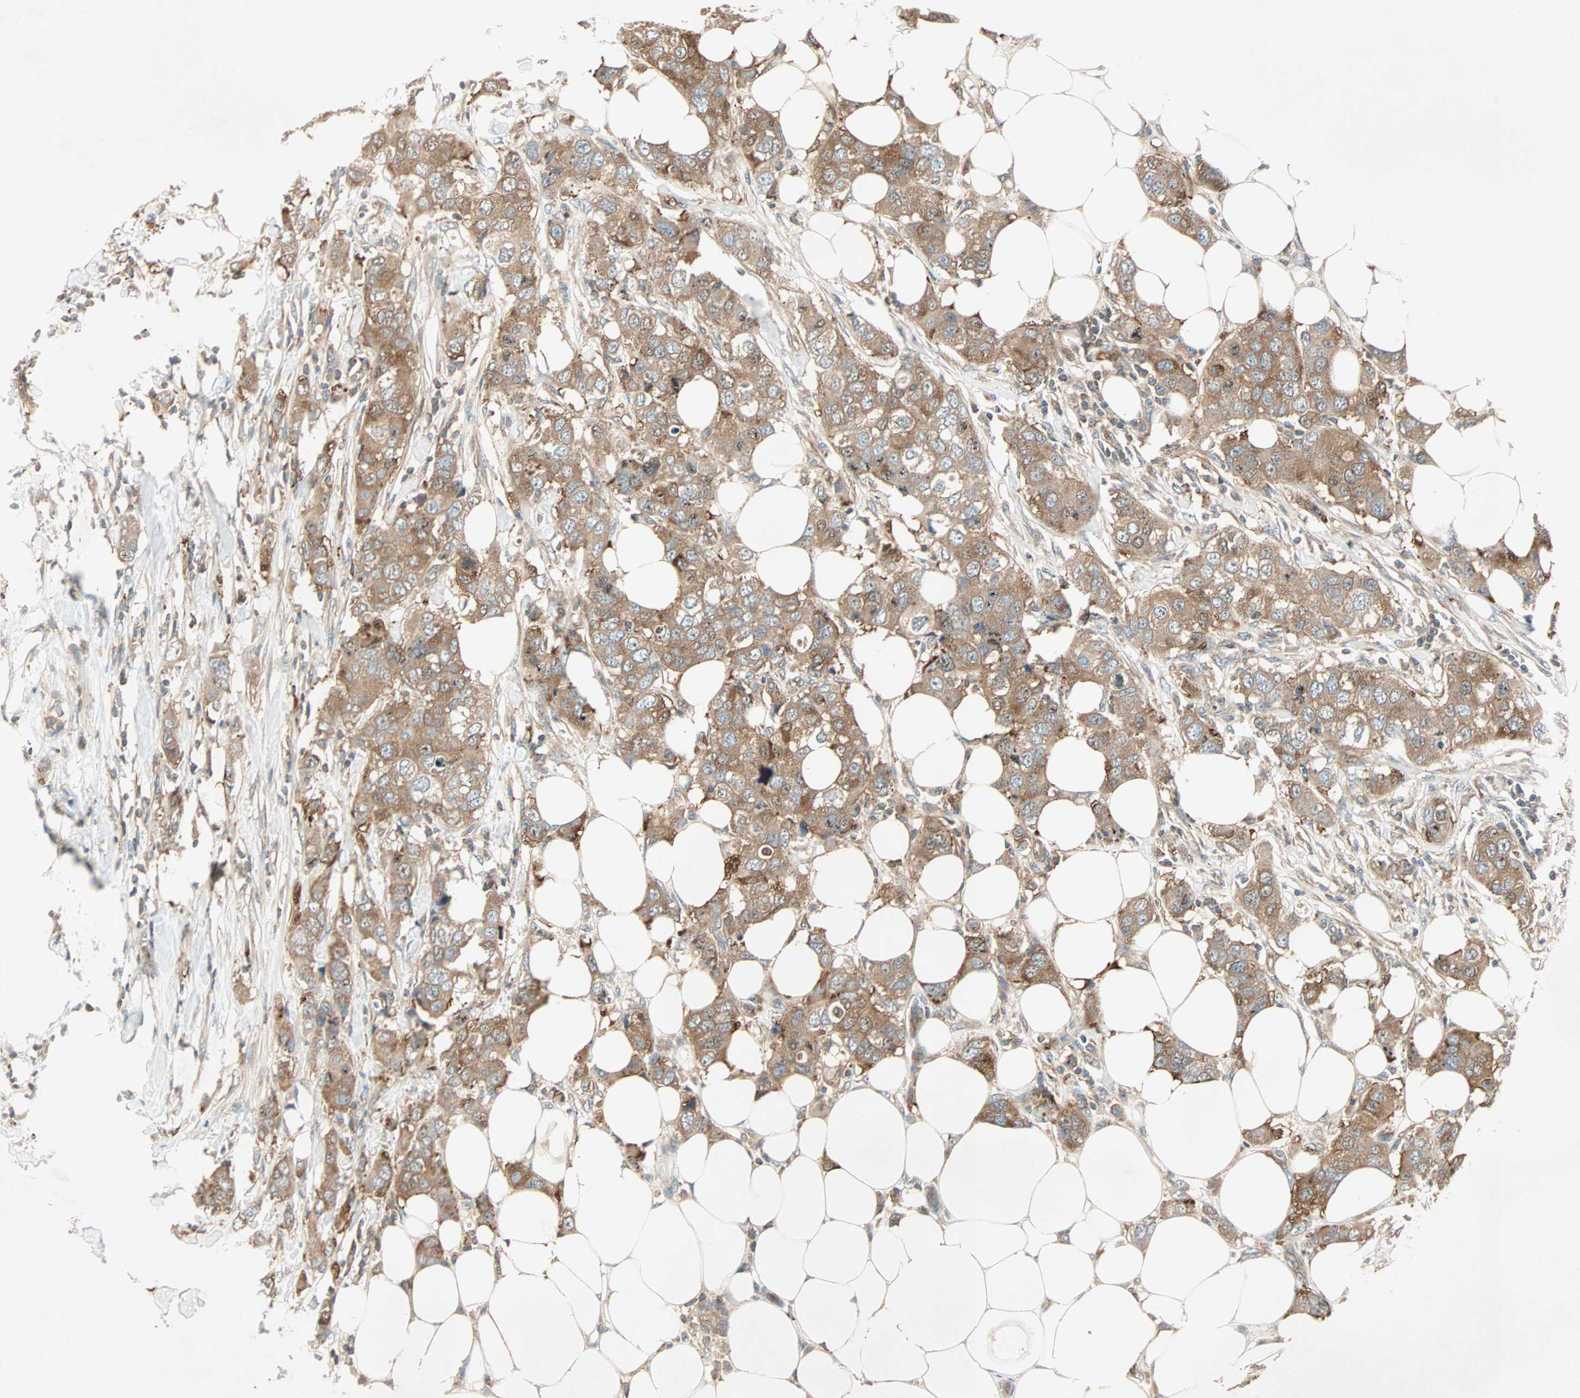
{"staining": {"intensity": "moderate", "quantity": ">75%", "location": "cytoplasmic/membranous"}, "tissue": "breast cancer", "cell_type": "Tumor cells", "image_type": "cancer", "snomed": [{"axis": "morphology", "description": "Duct carcinoma"}, {"axis": "topography", "description": "Breast"}], "caption": "This histopathology image exhibits infiltrating ductal carcinoma (breast) stained with immunohistochemistry to label a protein in brown. The cytoplasmic/membranous of tumor cells show moderate positivity for the protein. Nuclei are counter-stained blue.", "gene": "TEC", "patient": {"sex": "female", "age": 50}}